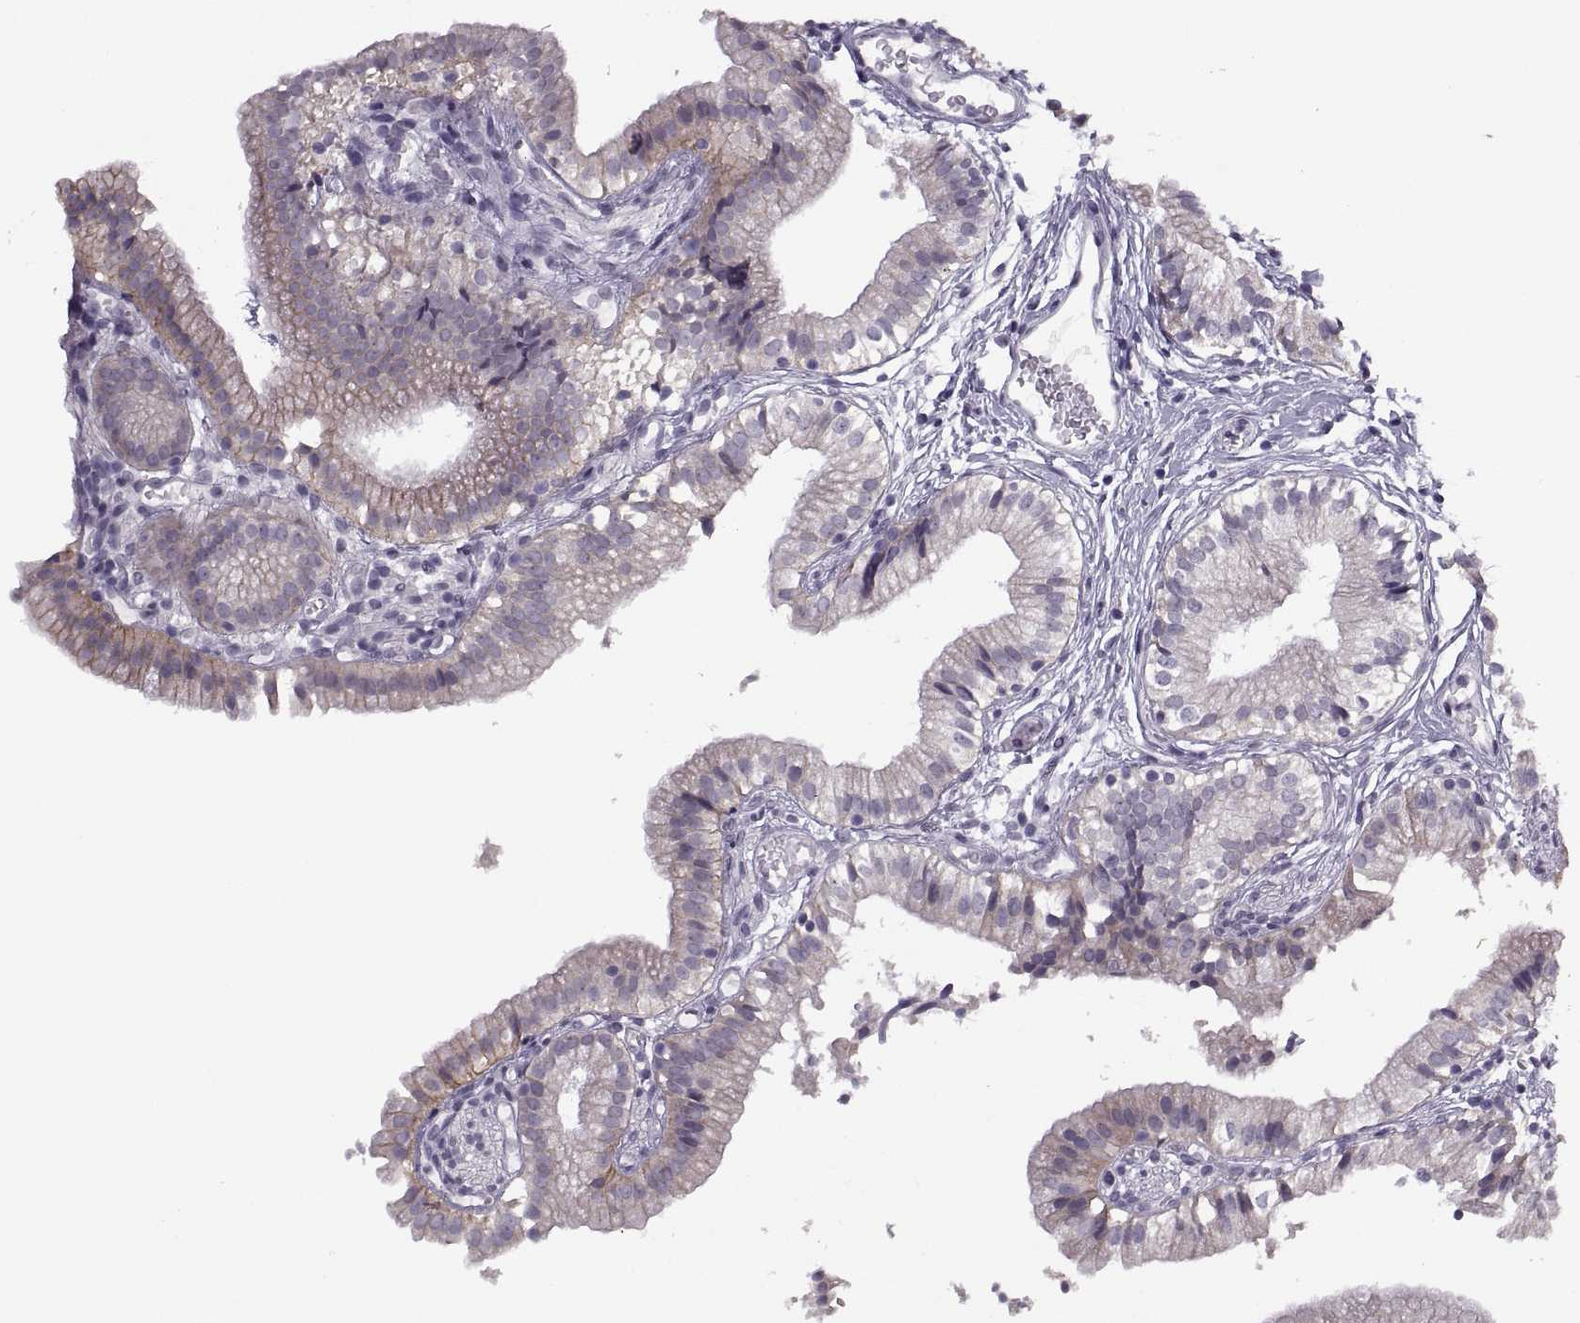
{"staining": {"intensity": "moderate", "quantity": "<25%", "location": "cytoplasmic/membranous"}, "tissue": "gallbladder", "cell_type": "Glandular cells", "image_type": "normal", "snomed": [{"axis": "morphology", "description": "Normal tissue, NOS"}, {"axis": "topography", "description": "Gallbladder"}], "caption": "Gallbladder was stained to show a protein in brown. There is low levels of moderate cytoplasmic/membranous positivity in approximately <25% of glandular cells. (DAB (3,3'-diaminobenzidine) IHC with brightfield microscopy, high magnification).", "gene": "TBC1D3B", "patient": {"sex": "female", "age": 47}}